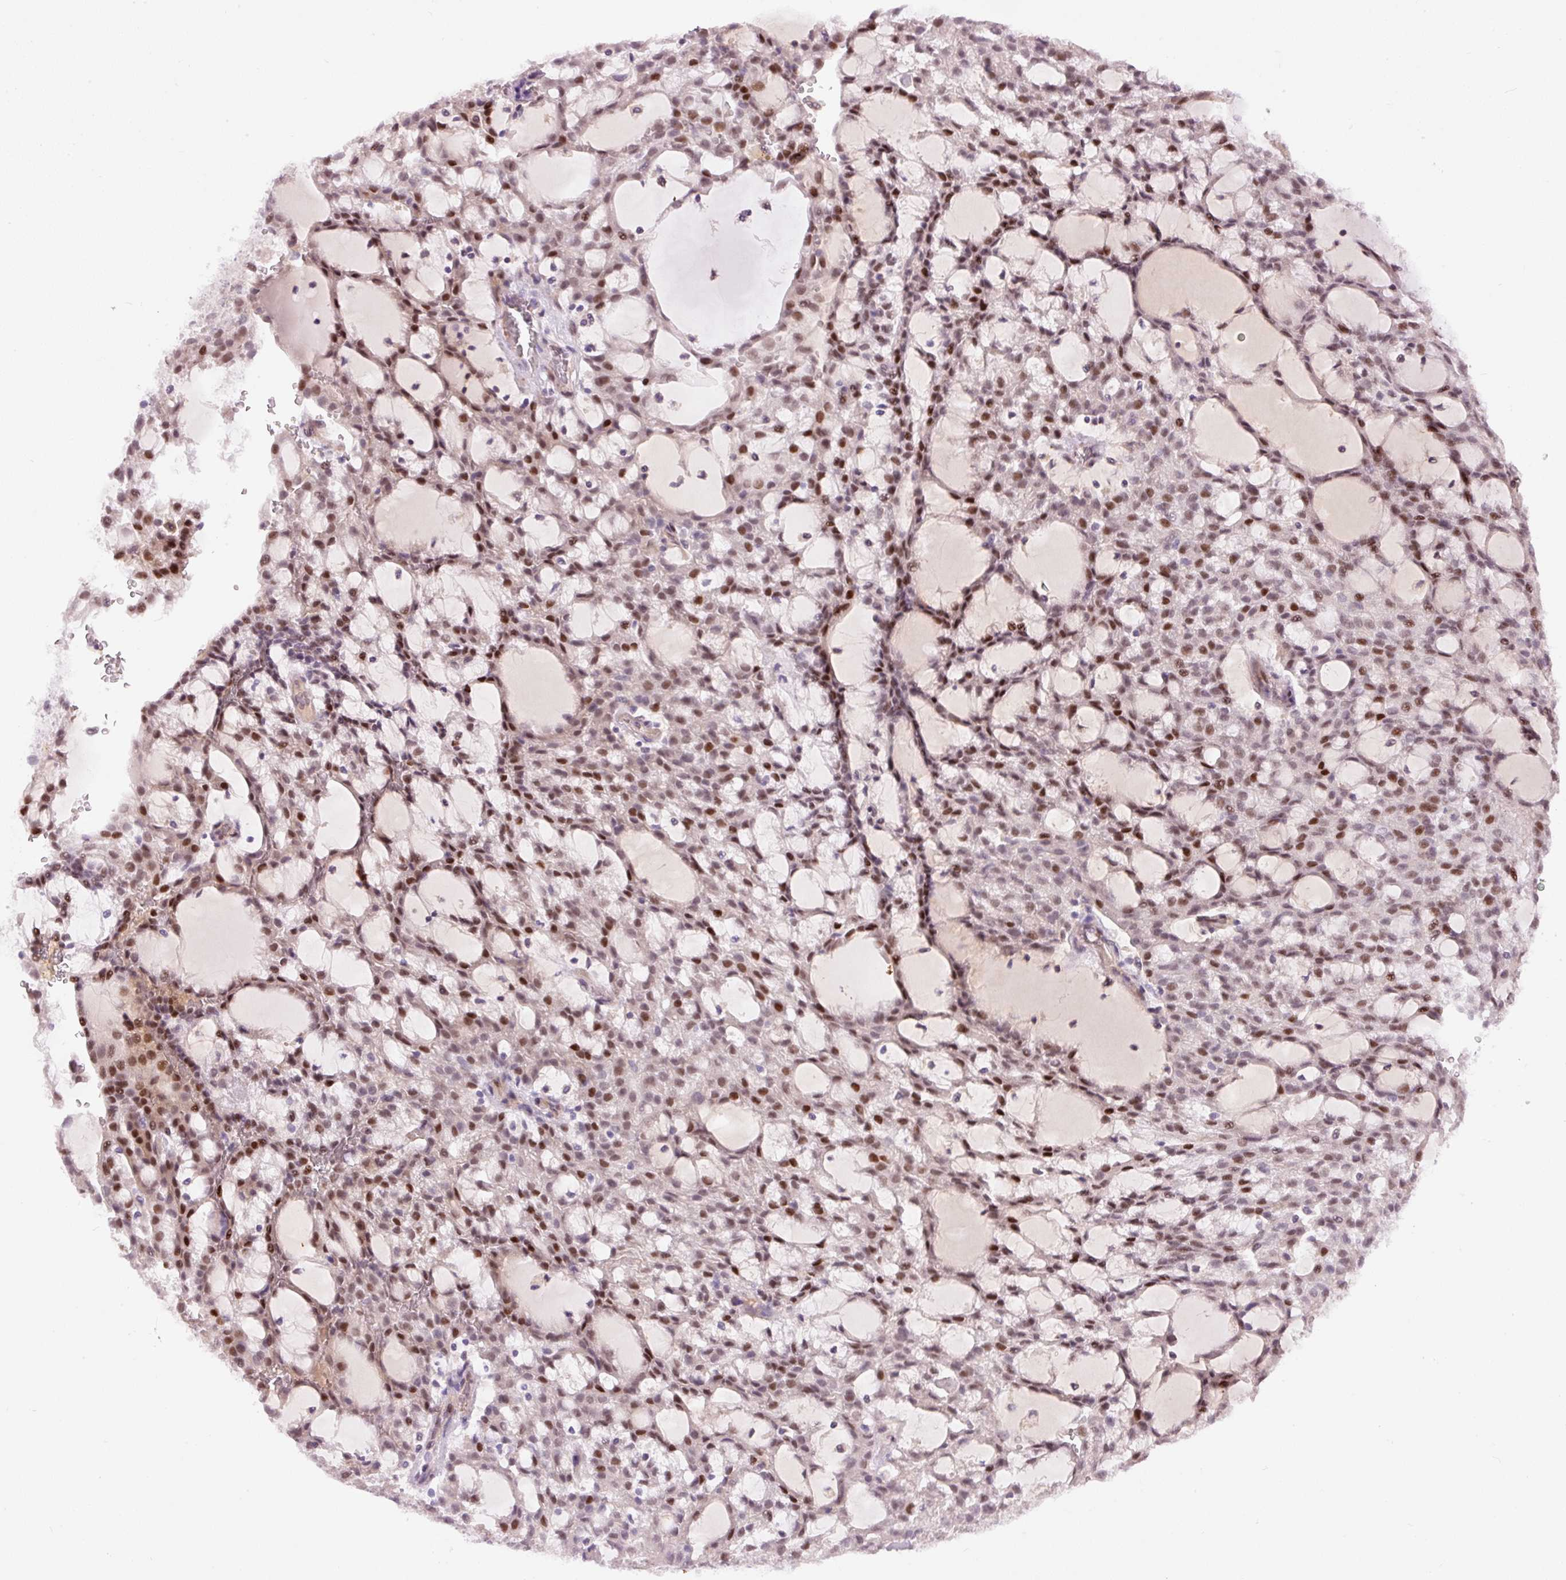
{"staining": {"intensity": "moderate", "quantity": ">75%", "location": "nuclear"}, "tissue": "renal cancer", "cell_type": "Tumor cells", "image_type": "cancer", "snomed": [{"axis": "morphology", "description": "Adenocarcinoma, NOS"}, {"axis": "topography", "description": "Kidney"}], "caption": "The micrograph shows immunohistochemical staining of renal adenocarcinoma. There is moderate nuclear expression is present in approximately >75% of tumor cells.", "gene": "HNF1A", "patient": {"sex": "male", "age": 63}}